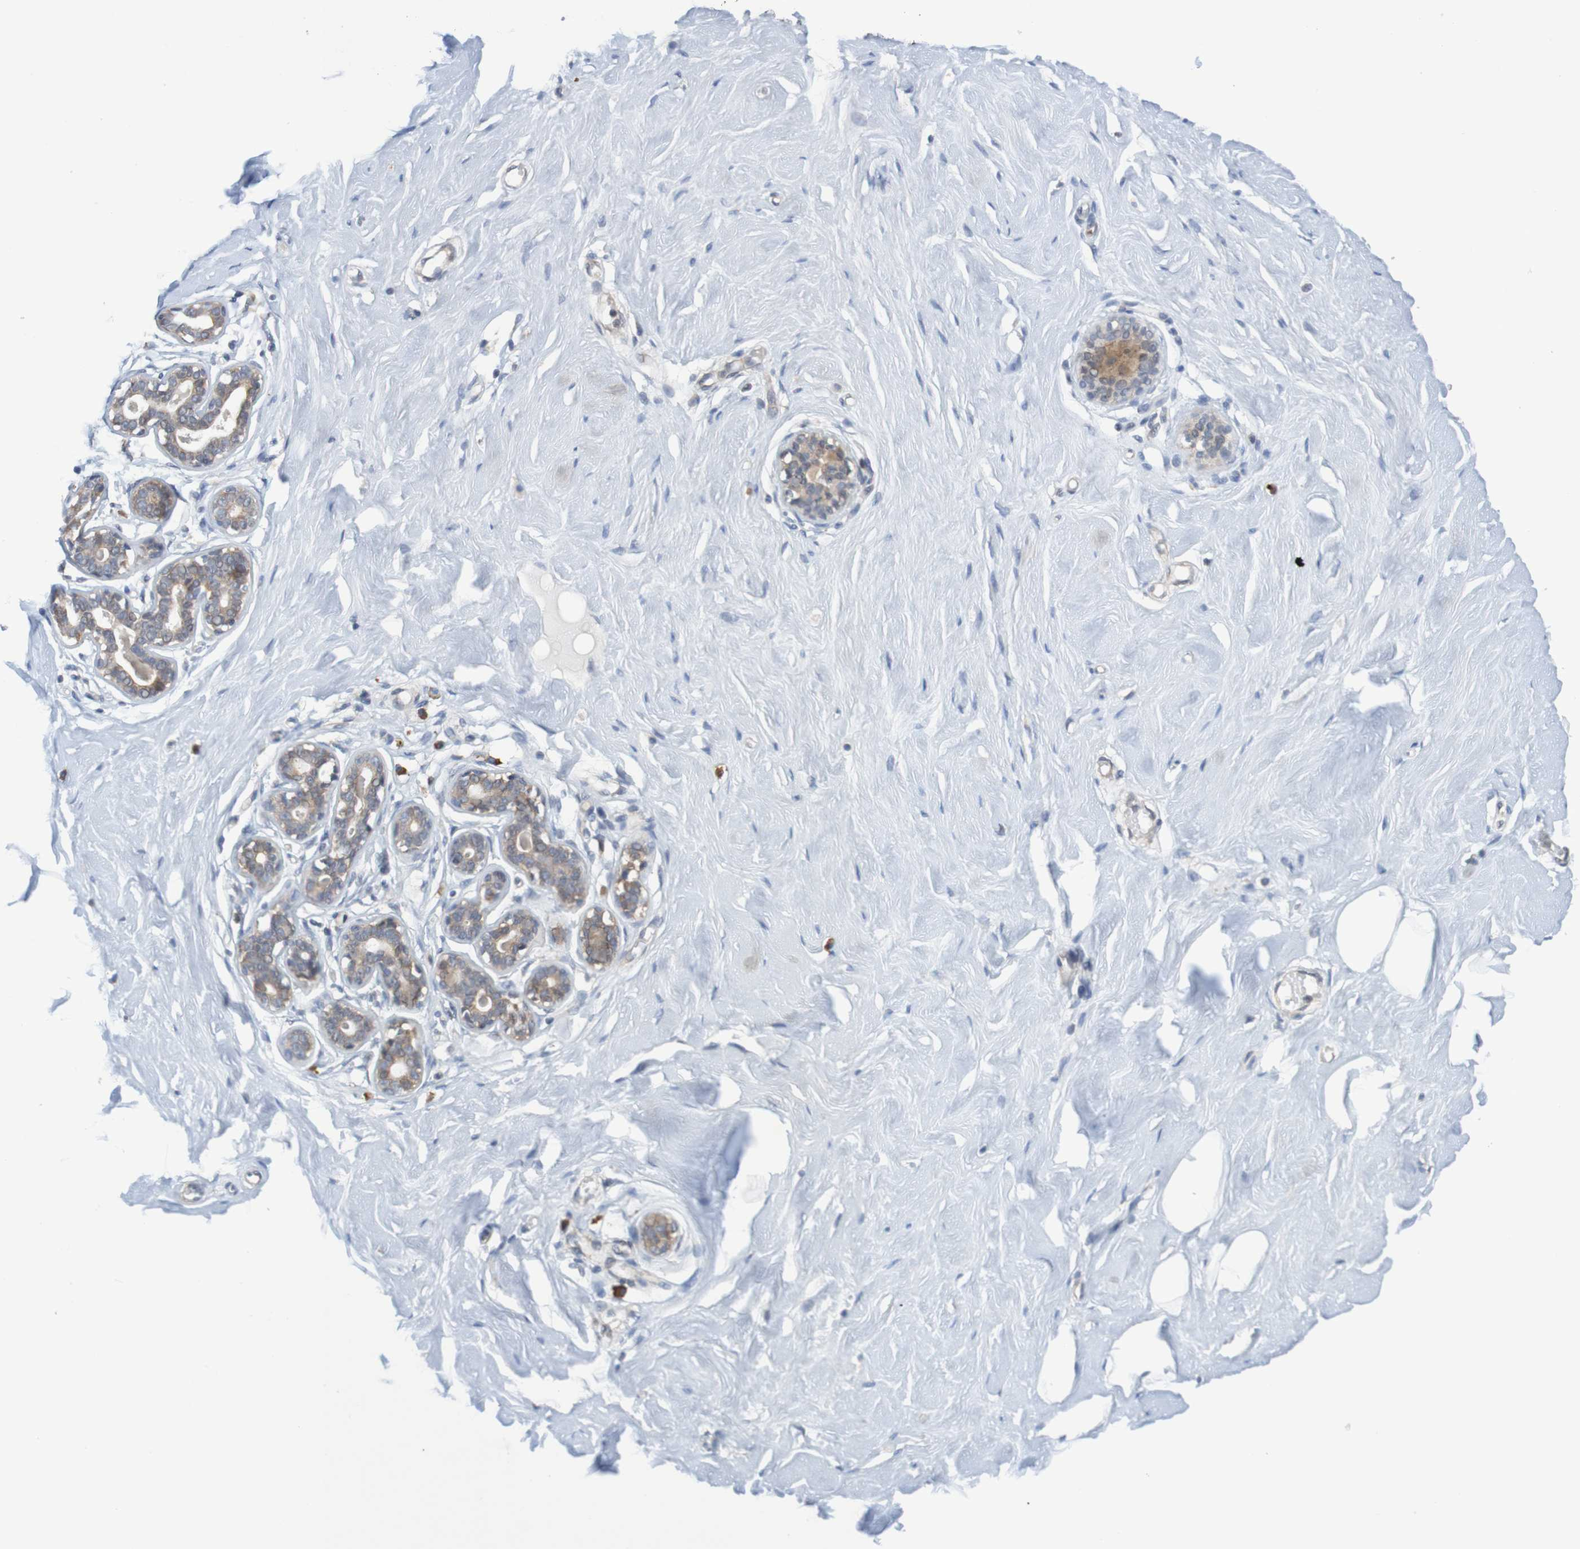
{"staining": {"intensity": "negative", "quantity": "none", "location": "none"}, "tissue": "breast", "cell_type": "Adipocytes", "image_type": "normal", "snomed": [{"axis": "morphology", "description": "Normal tissue, NOS"}, {"axis": "topography", "description": "Breast"}], "caption": "This micrograph is of unremarkable breast stained with IHC to label a protein in brown with the nuclei are counter-stained blue. There is no staining in adipocytes.", "gene": "CLDN18", "patient": {"sex": "female", "age": 23}}